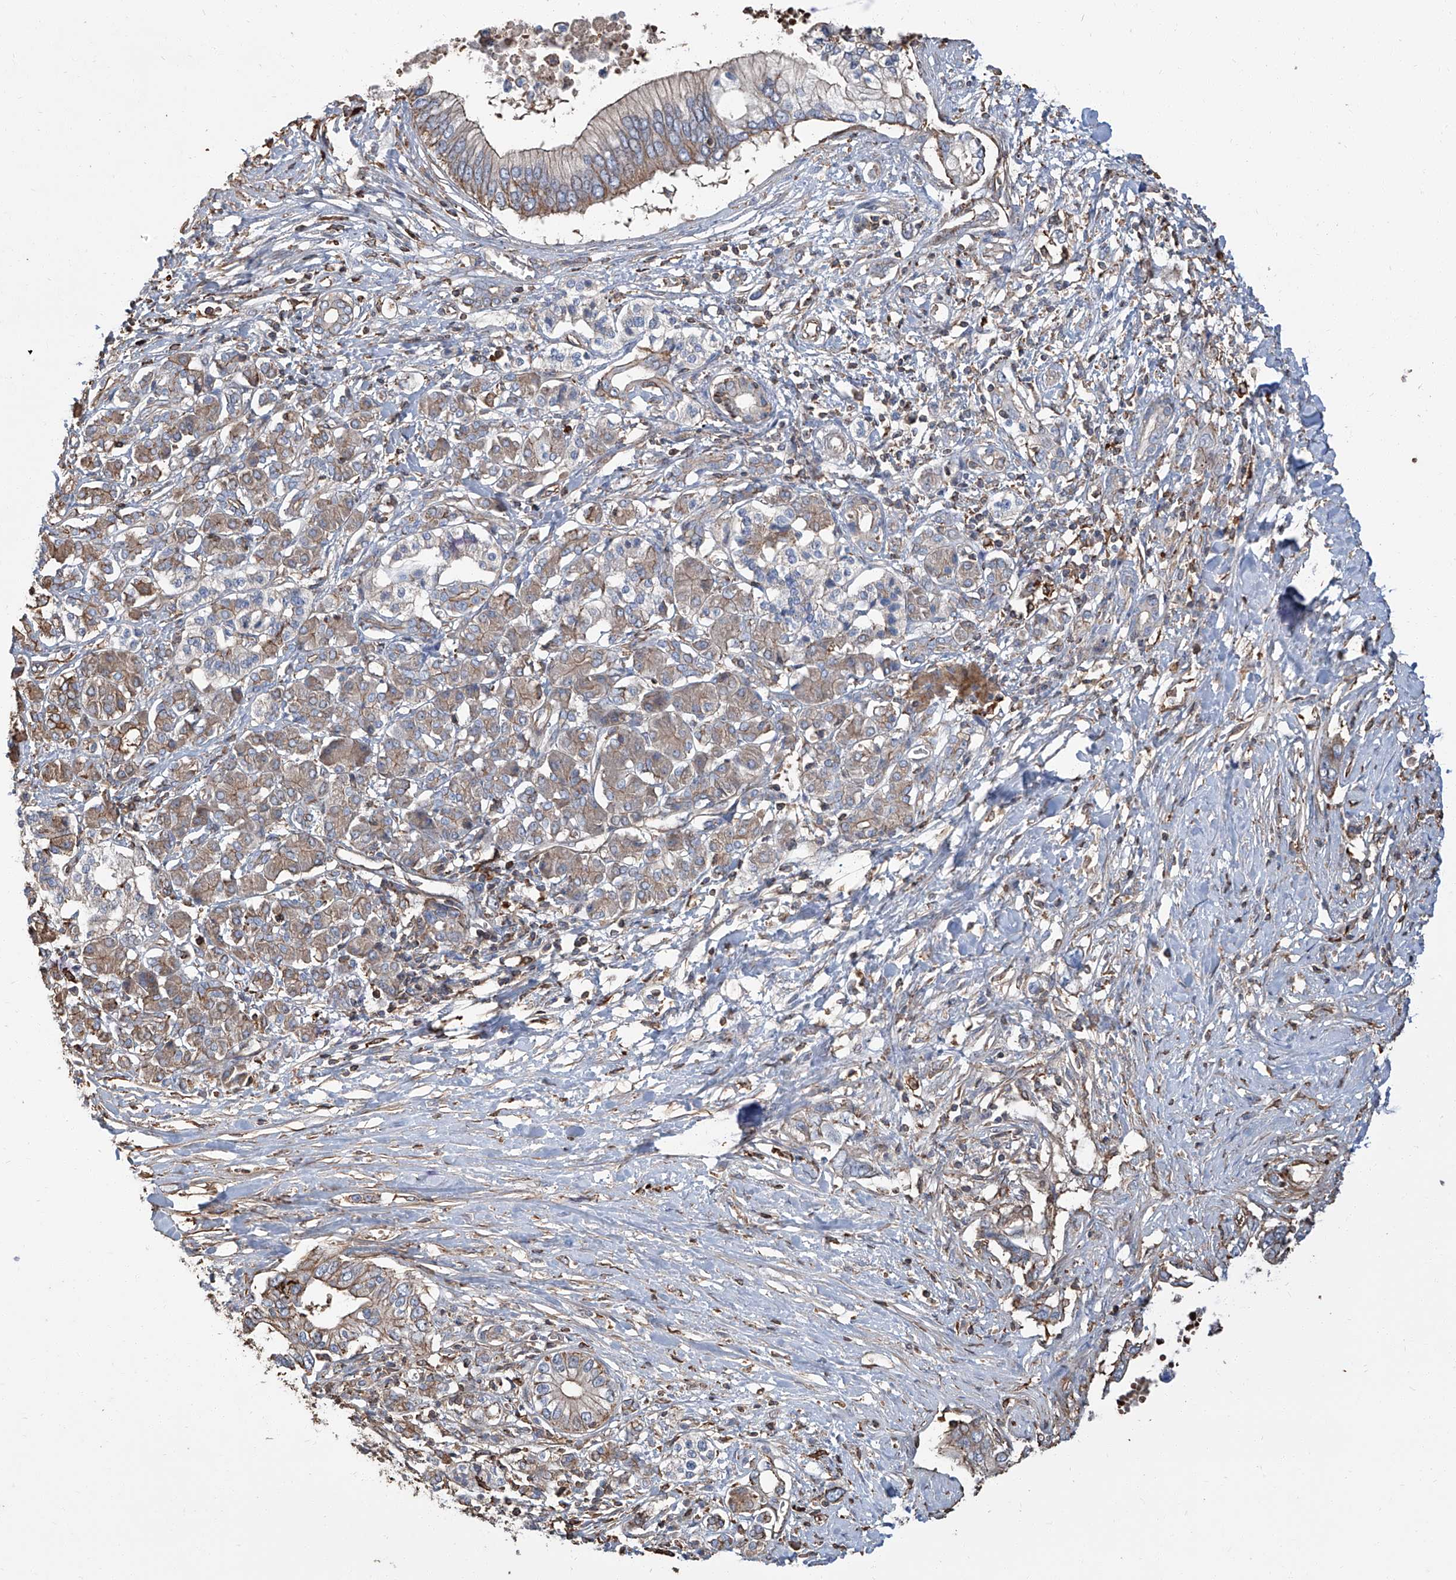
{"staining": {"intensity": "weak", "quantity": "25%-75%", "location": "cytoplasmic/membranous"}, "tissue": "pancreatic cancer", "cell_type": "Tumor cells", "image_type": "cancer", "snomed": [{"axis": "morphology", "description": "Normal tissue, NOS"}, {"axis": "morphology", "description": "Adenocarcinoma, NOS"}, {"axis": "topography", "description": "Pancreas"}, {"axis": "topography", "description": "Peripheral nerve tissue"}], "caption": "Adenocarcinoma (pancreatic) stained with DAB immunohistochemistry demonstrates low levels of weak cytoplasmic/membranous expression in about 25%-75% of tumor cells.", "gene": "PIEZO2", "patient": {"sex": "male", "age": 59}}